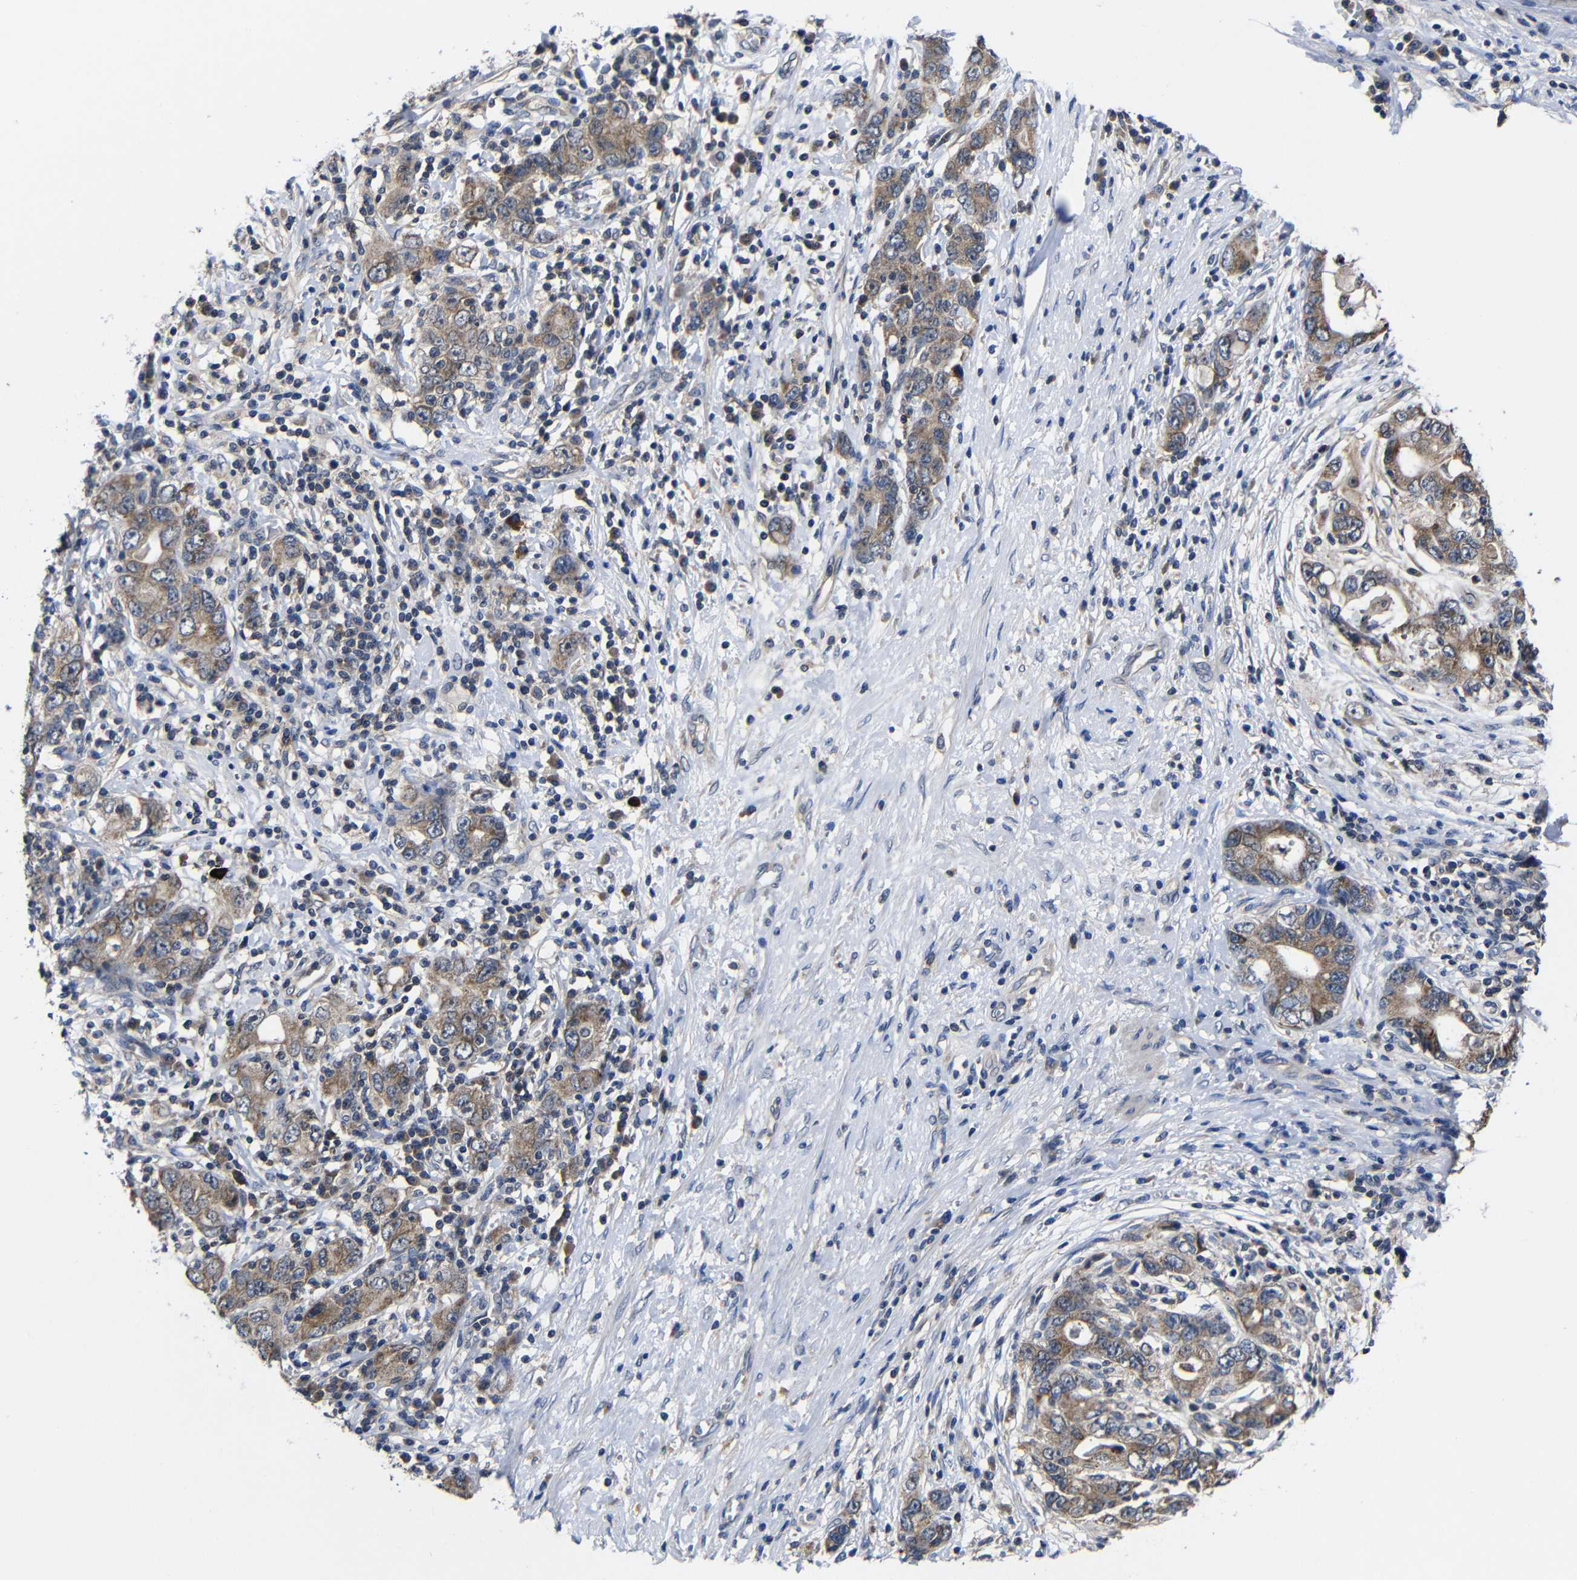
{"staining": {"intensity": "moderate", "quantity": ">75%", "location": "cytoplasmic/membranous"}, "tissue": "stomach cancer", "cell_type": "Tumor cells", "image_type": "cancer", "snomed": [{"axis": "morphology", "description": "Adenocarcinoma, NOS"}, {"axis": "topography", "description": "Stomach, lower"}], "caption": "Immunohistochemistry staining of stomach cancer, which demonstrates medium levels of moderate cytoplasmic/membranous staining in approximately >75% of tumor cells indicating moderate cytoplasmic/membranous protein staining. The staining was performed using DAB (3,3'-diaminobenzidine) (brown) for protein detection and nuclei were counterstained in hematoxylin (blue).", "gene": "LPAR5", "patient": {"sex": "female", "age": 93}}